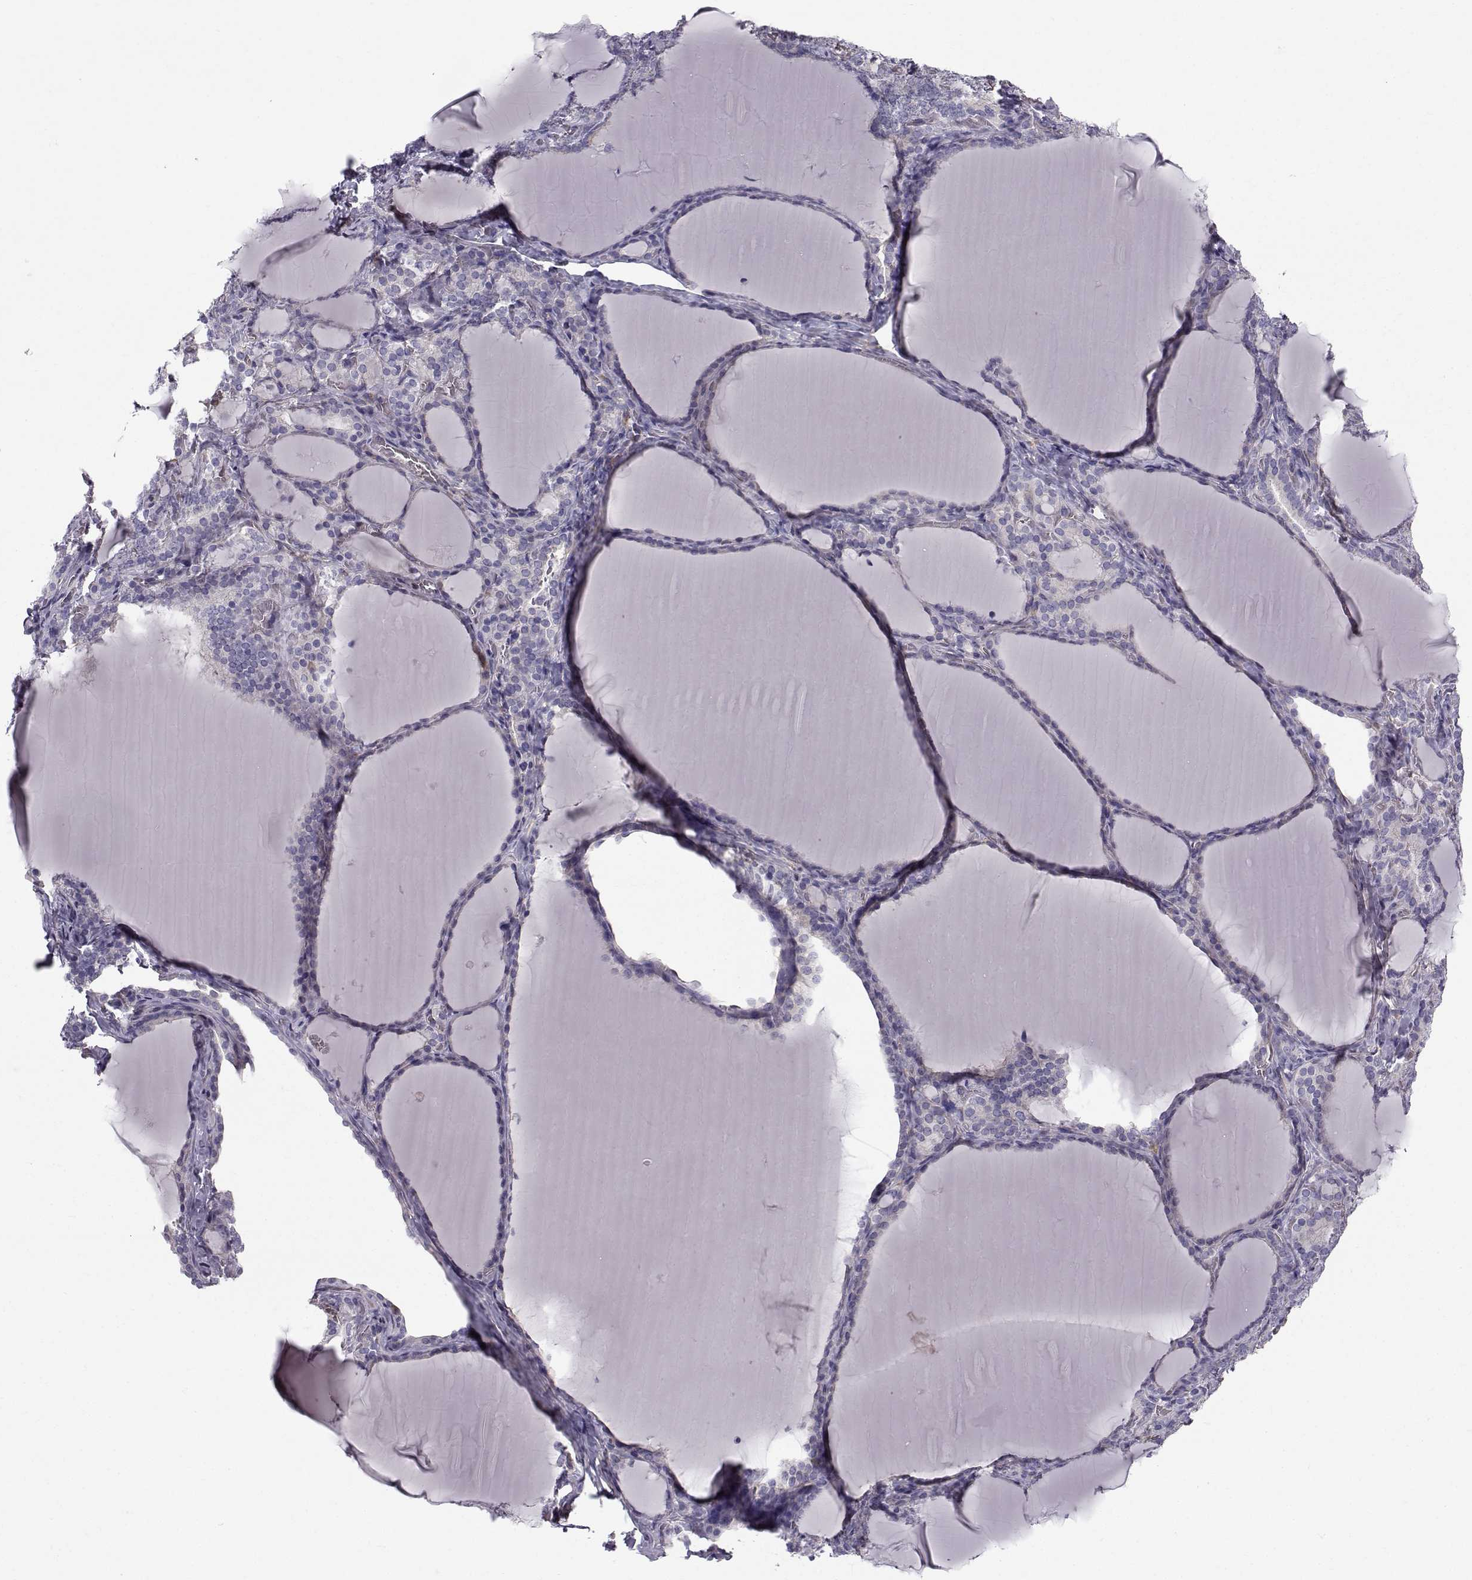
{"staining": {"intensity": "negative", "quantity": "none", "location": "none"}, "tissue": "thyroid gland", "cell_type": "Glandular cells", "image_type": "normal", "snomed": [{"axis": "morphology", "description": "Normal tissue, NOS"}, {"axis": "morphology", "description": "Hyperplasia, NOS"}, {"axis": "topography", "description": "Thyroid gland"}], "caption": "Histopathology image shows no significant protein staining in glandular cells of benign thyroid gland. Brightfield microscopy of IHC stained with DAB (brown) and hematoxylin (blue), captured at high magnification.", "gene": "QPCT", "patient": {"sex": "female", "age": 27}}